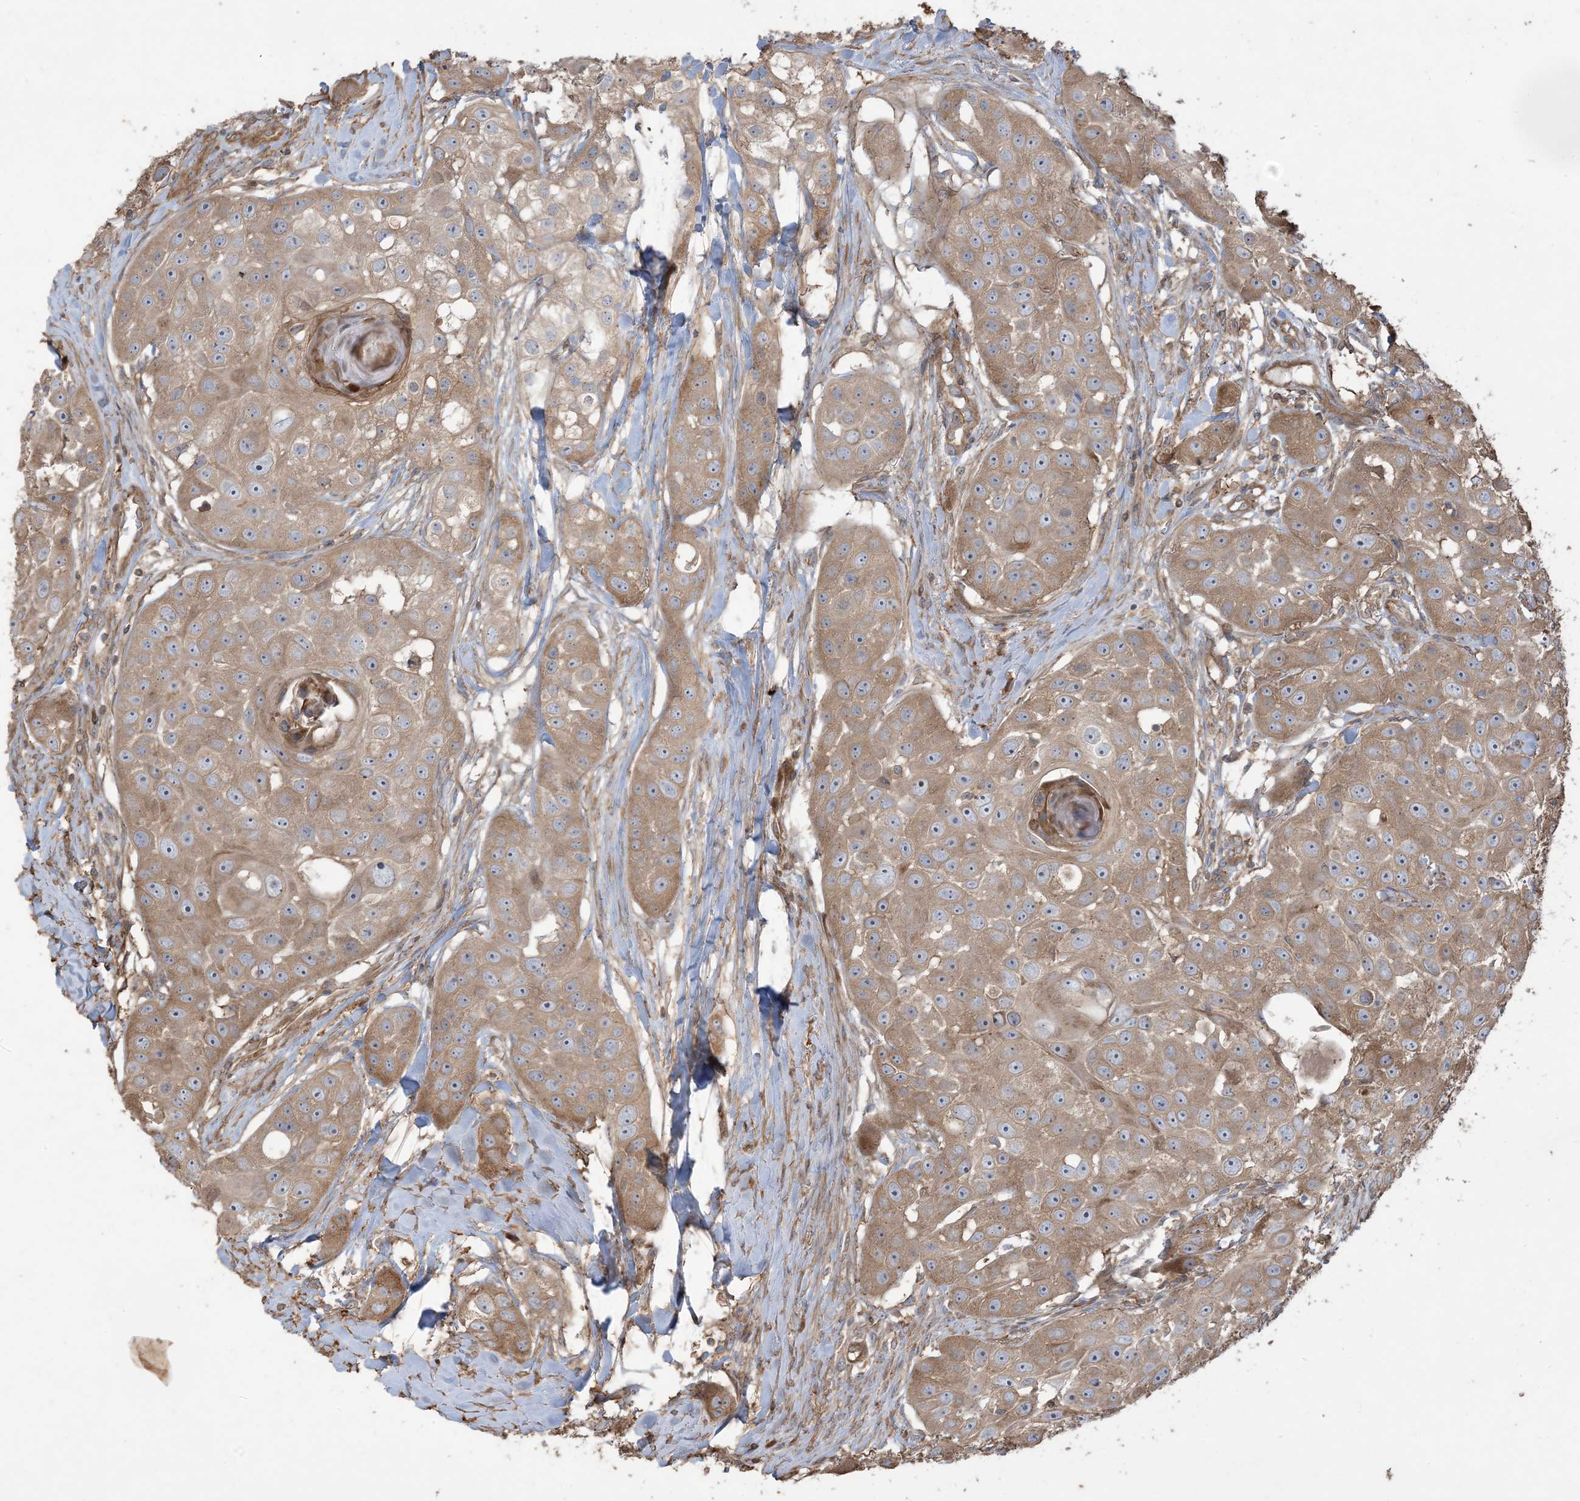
{"staining": {"intensity": "moderate", "quantity": ">75%", "location": "cytoplasmic/membranous"}, "tissue": "head and neck cancer", "cell_type": "Tumor cells", "image_type": "cancer", "snomed": [{"axis": "morphology", "description": "Normal tissue, NOS"}, {"axis": "morphology", "description": "Squamous cell carcinoma, NOS"}, {"axis": "topography", "description": "Skeletal muscle"}, {"axis": "topography", "description": "Head-Neck"}], "caption": "An image of head and neck squamous cell carcinoma stained for a protein displays moderate cytoplasmic/membranous brown staining in tumor cells.", "gene": "KLHL18", "patient": {"sex": "male", "age": 51}}